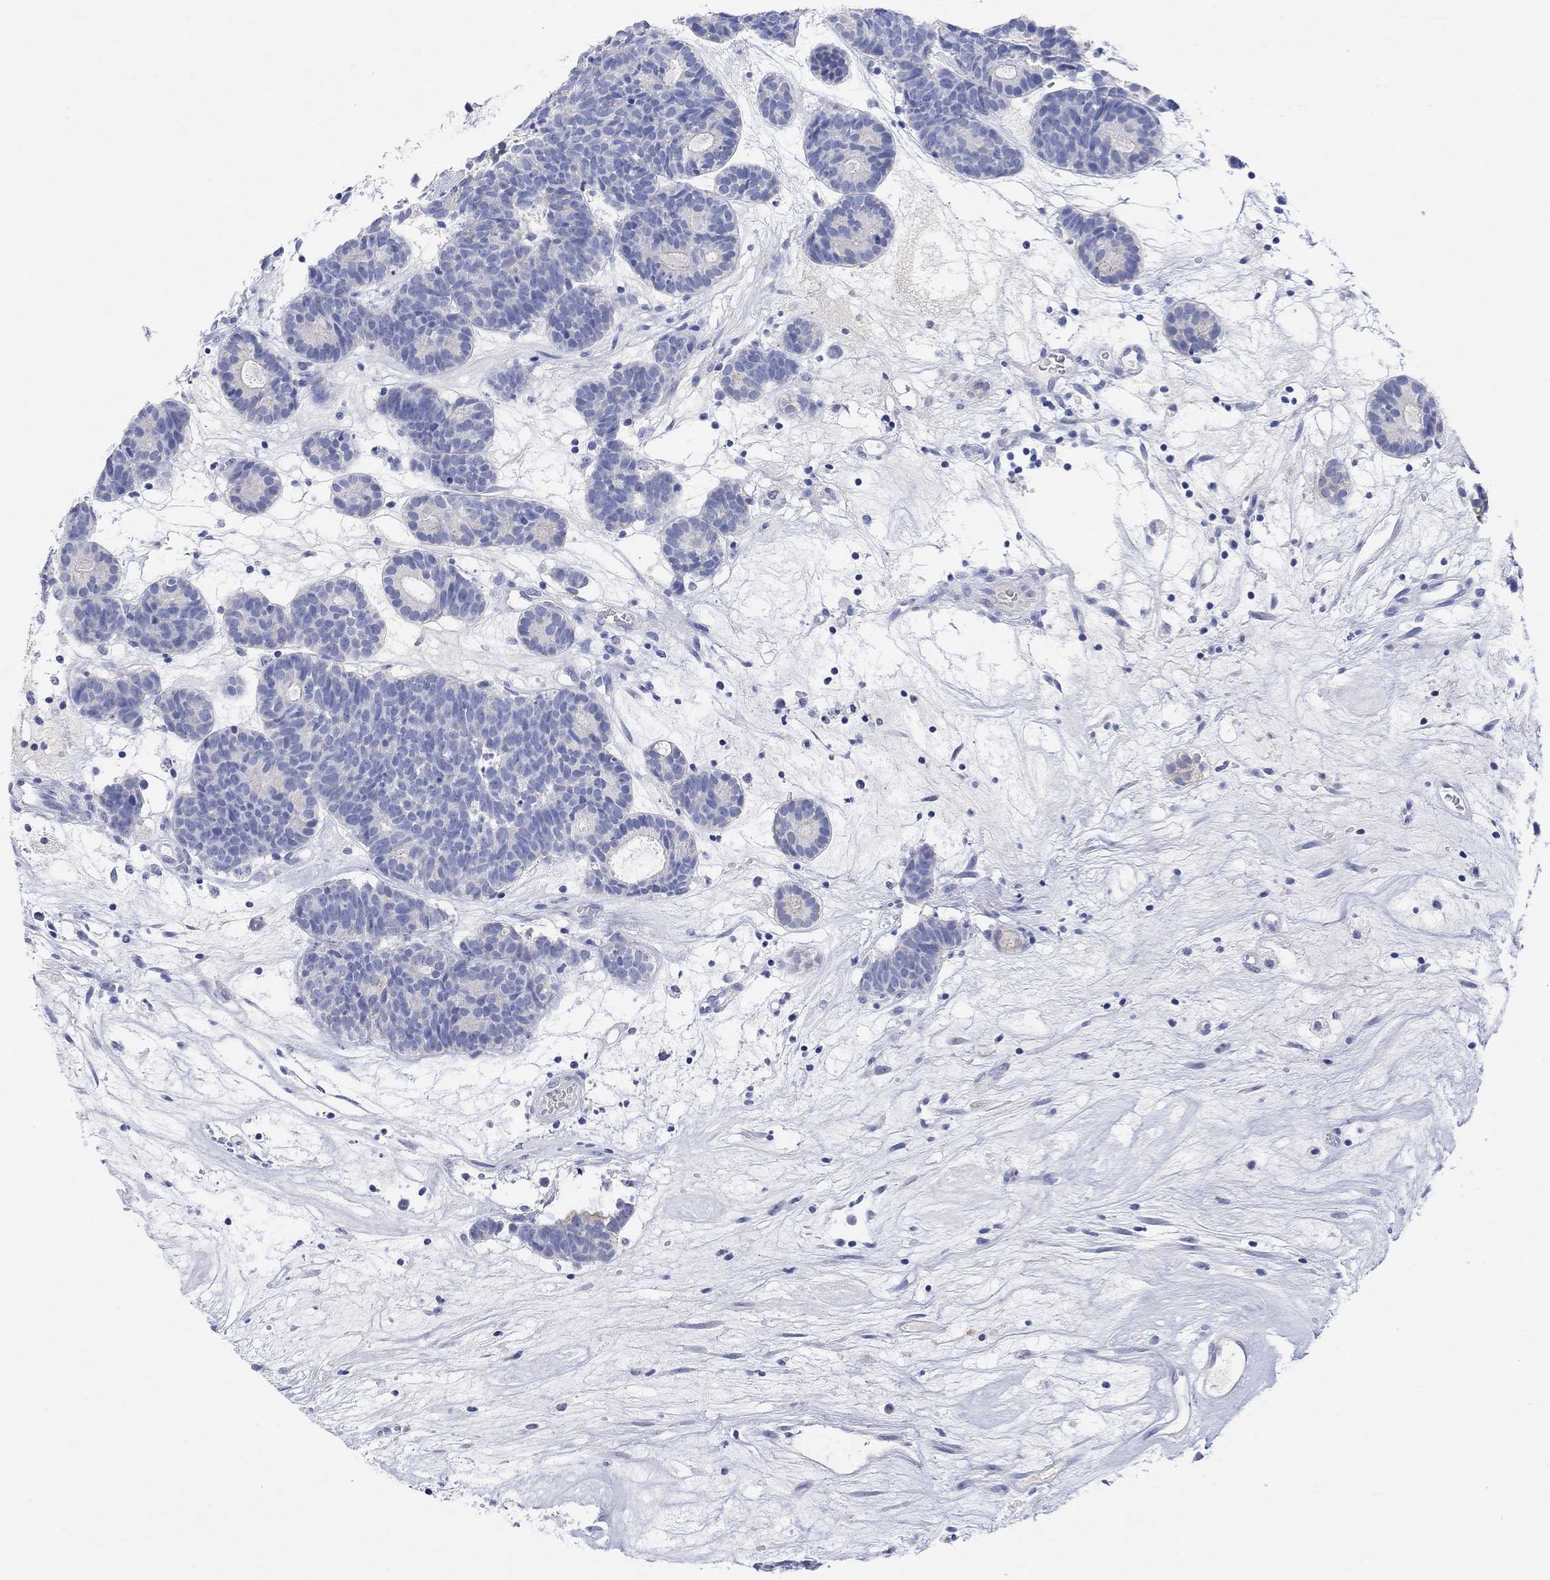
{"staining": {"intensity": "negative", "quantity": "none", "location": "none"}, "tissue": "head and neck cancer", "cell_type": "Tumor cells", "image_type": "cancer", "snomed": [{"axis": "morphology", "description": "Adenocarcinoma, NOS"}, {"axis": "topography", "description": "Head-Neck"}], "caption": "This is a micrograph of immunohistochemistry staining of head and neck cancer (adenocarcinoma), which shows no expression in tumor cells.", "gene": "TYR", "patient": {"sex": "female", "age": 81}}